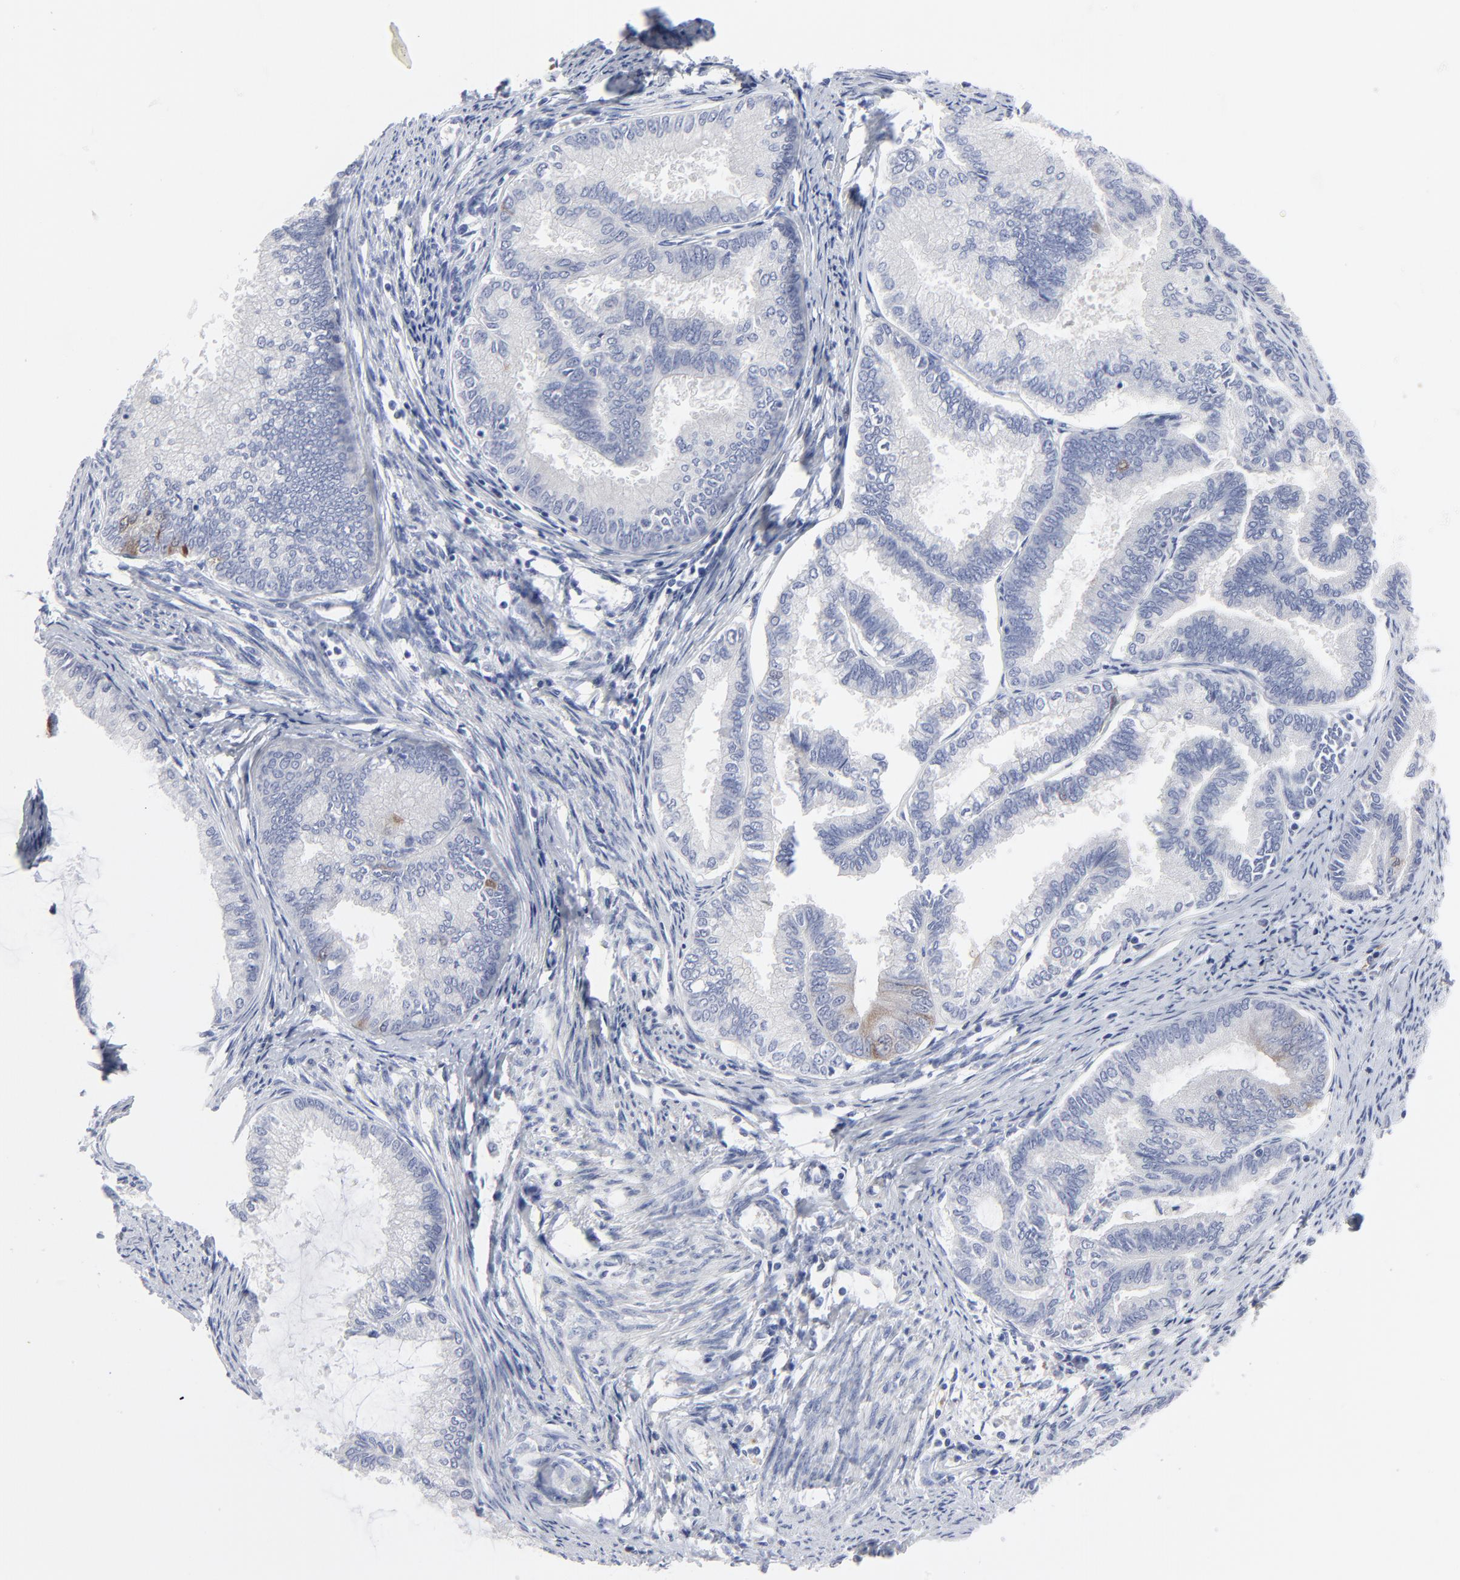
{"staining": {"intensity": "moderate", "quantity": "<25%", "location": "cytoplasmic/membranous,nuclear"}, "tissue": "endometrial cancer", "cell_type": "Tumor cells", "image_type": "cancer", "snomed": [{"axis": "morphology", "description": "Adenocarcinoma, NOS"}, {"axis": "topography", "description": "Endometrium"}], "caption": "About <25% of tumor cells in endometrial adenocarcinoma show moderate cytoplasmic/membranous and nuclear protein expression as visualized by brown immunohistochemical staining.", "gene": "CDK1", "patient": {"sex": "female", "age": 86}}